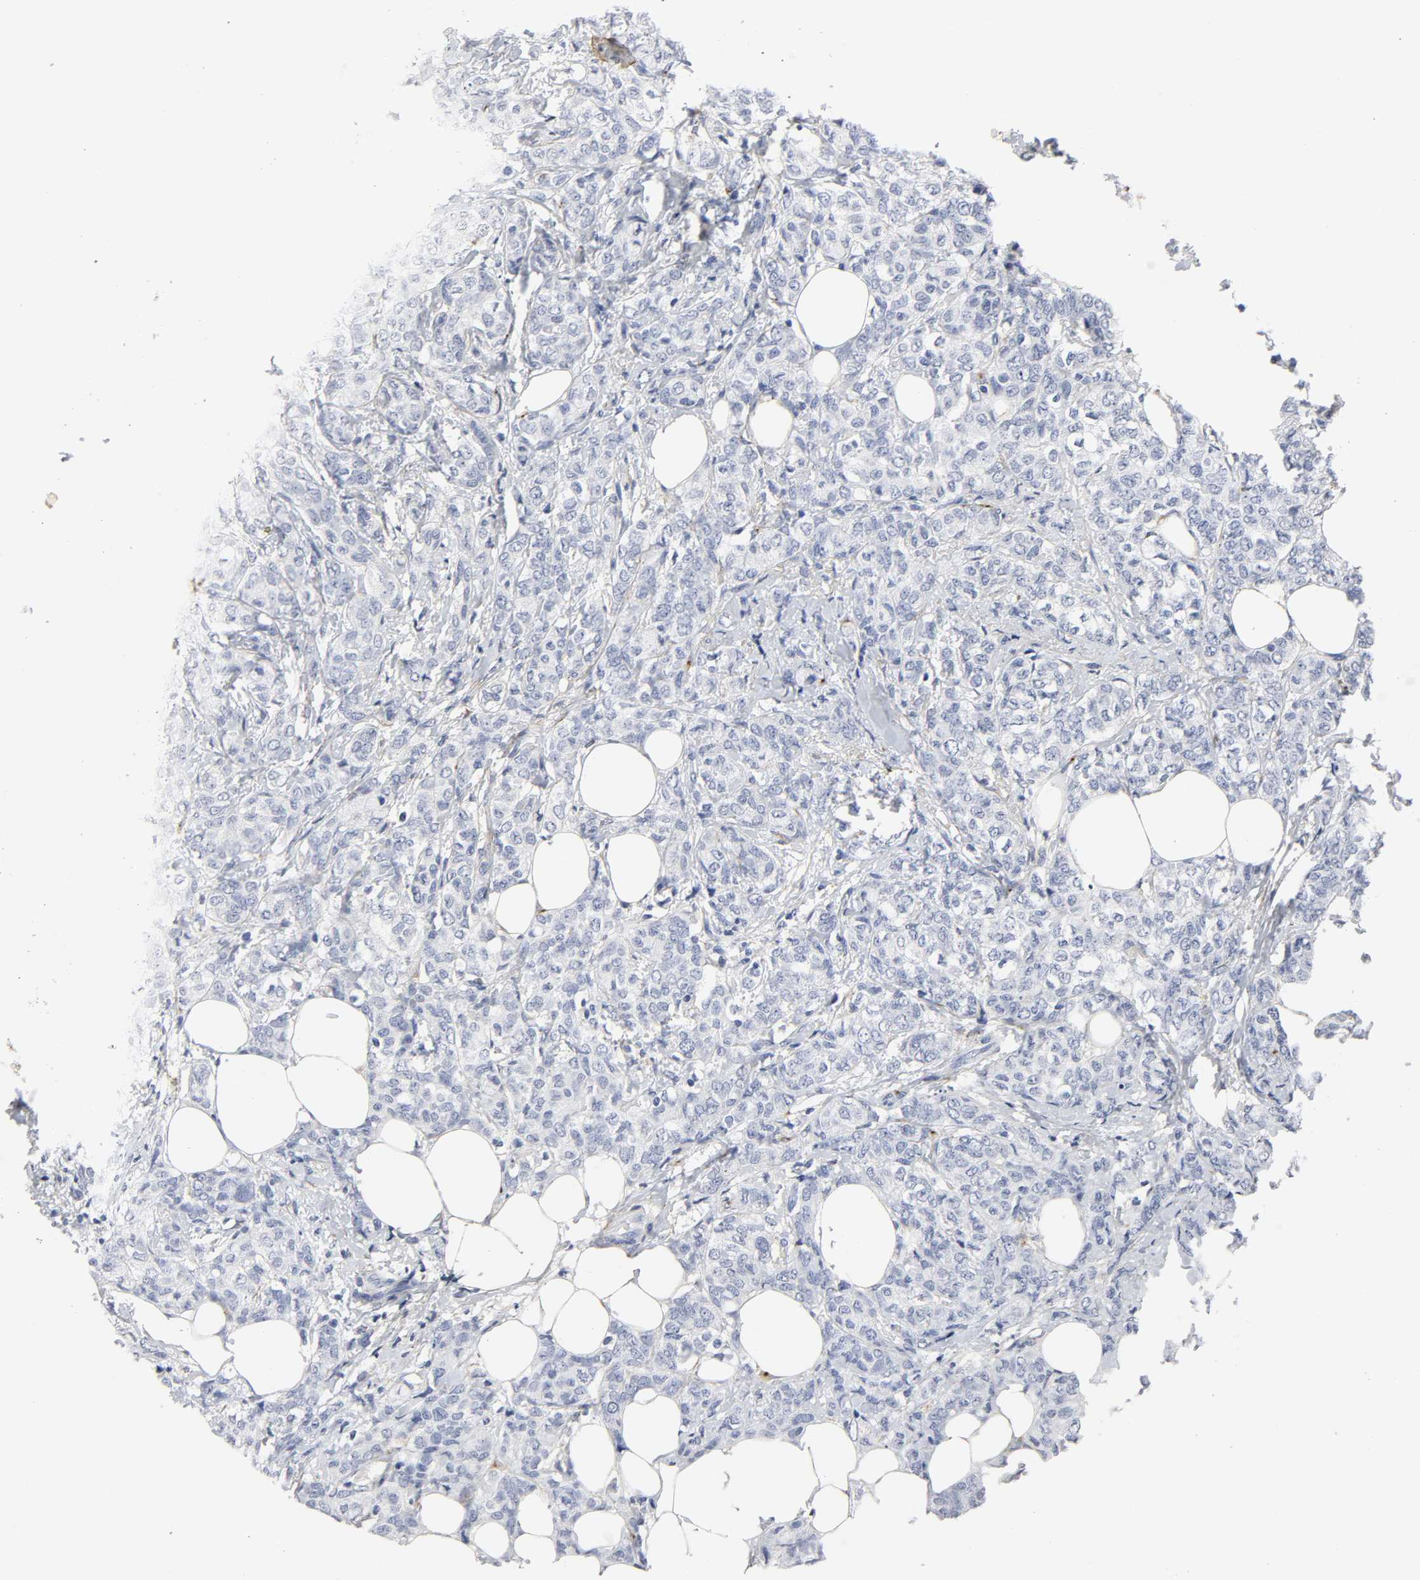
{"staining": {"intensity": "negative", "quantity": "none", "location": "none"}, "tissue": "breast cancer", "cell_type": "Tumor cells", "image_type": "cancer", "snomed": [{"axis": "morphology", "description": "Lobular carcinoma"}, {"axis": "topography", "description": "Breast"}], "caption": "A high-resolution photomicrograph shows immunohistochemistry staining of breast cancer, which shows no significant staining in tumor cells.", "gene": "LRP1", "patient": {"sex": "female", "age": 60}}